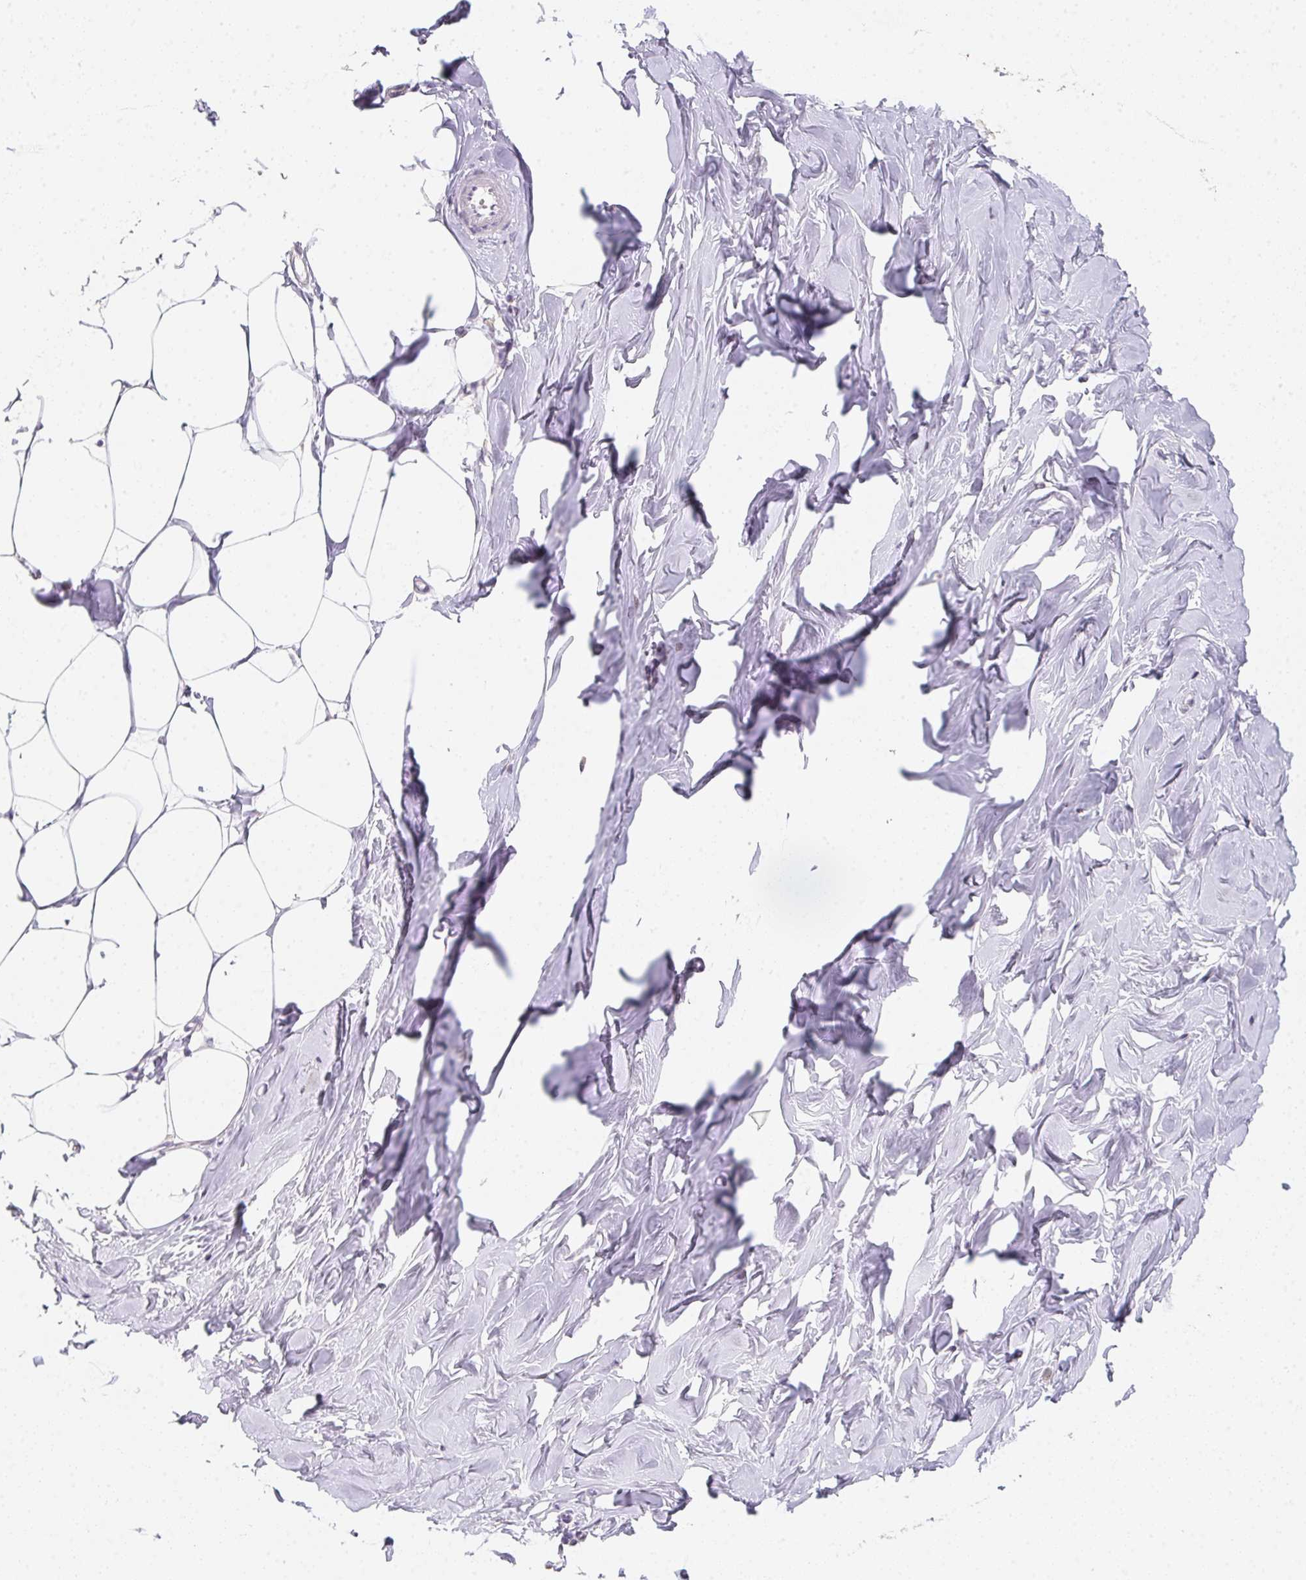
{"staining": {"intensity": "negative", "quantity": "none", "location": "none"}, "tissue": "breast", "cell_type": "Adipocytes", "image_type": "normal", "snomed": [{"axis": "morphology", "description": "Normal tissue, NOS"}, {"axis": "topography", "description": "Breast"}], "caption": "Protein analysis of normal breast demonstrates no significant positivity in adipocytes.", "gene": "SLC6A18", "patient": {"sex": "female", "age": 27}}